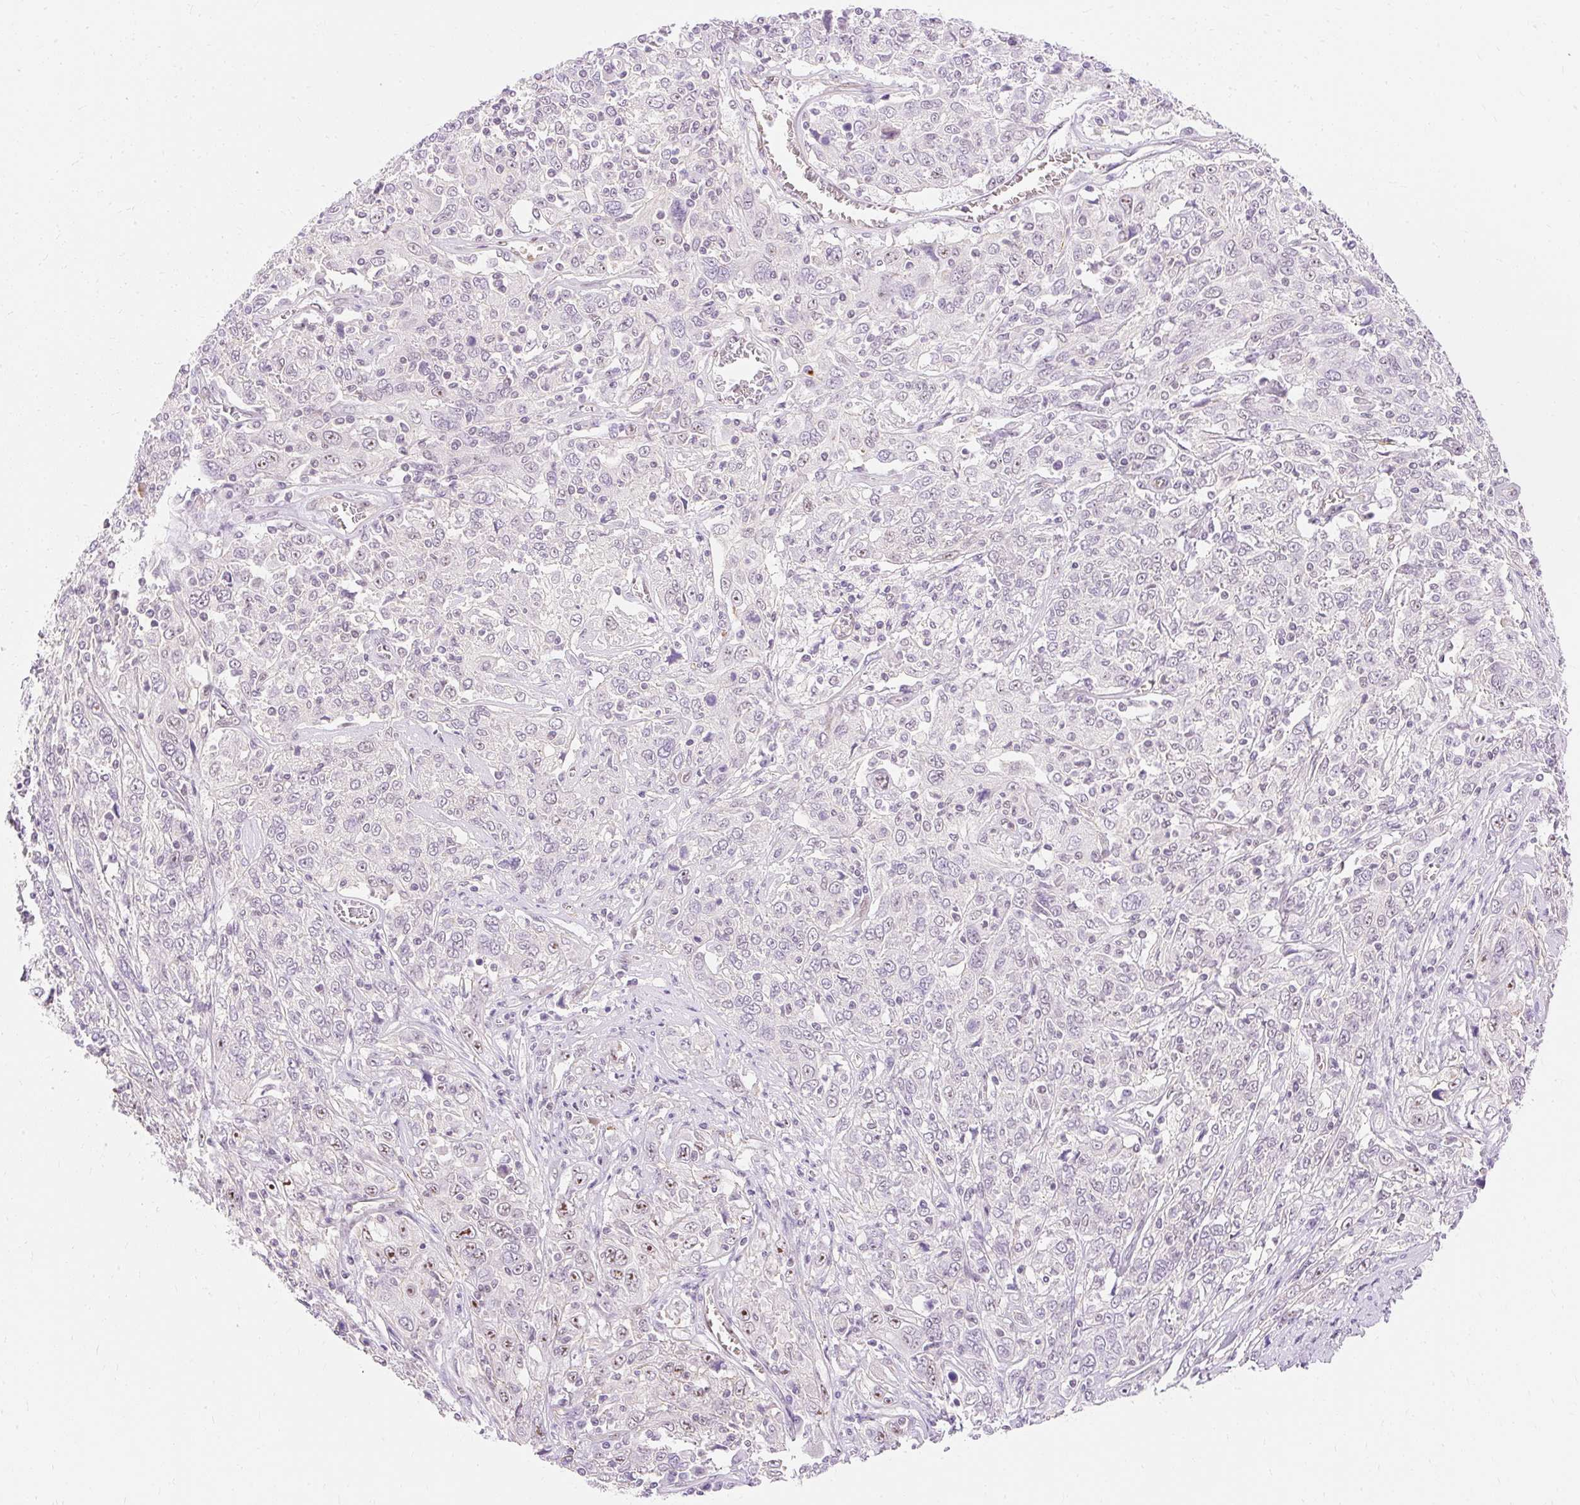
{"staining": {"intensity": "moderate", "quantity": "<25%", "location": "nuclear"}, "tissue": "cervical cancer", "cell_type": "Tumor cells", "image_type": "cancer", "snomed": [{"axis": "morphology", "description": "Squamous cell carcinoma, NOS"}, {"axis": "topography", "description": "Cervix"}], "caption": "Tumor cells demonstrate low levels of moderate nuclear expression in approximately <25% of cells in cervical cancer (squamous cell carcinoma).", "gene": "OBP2A", "patient": {"sex": "female", "age": 46}}